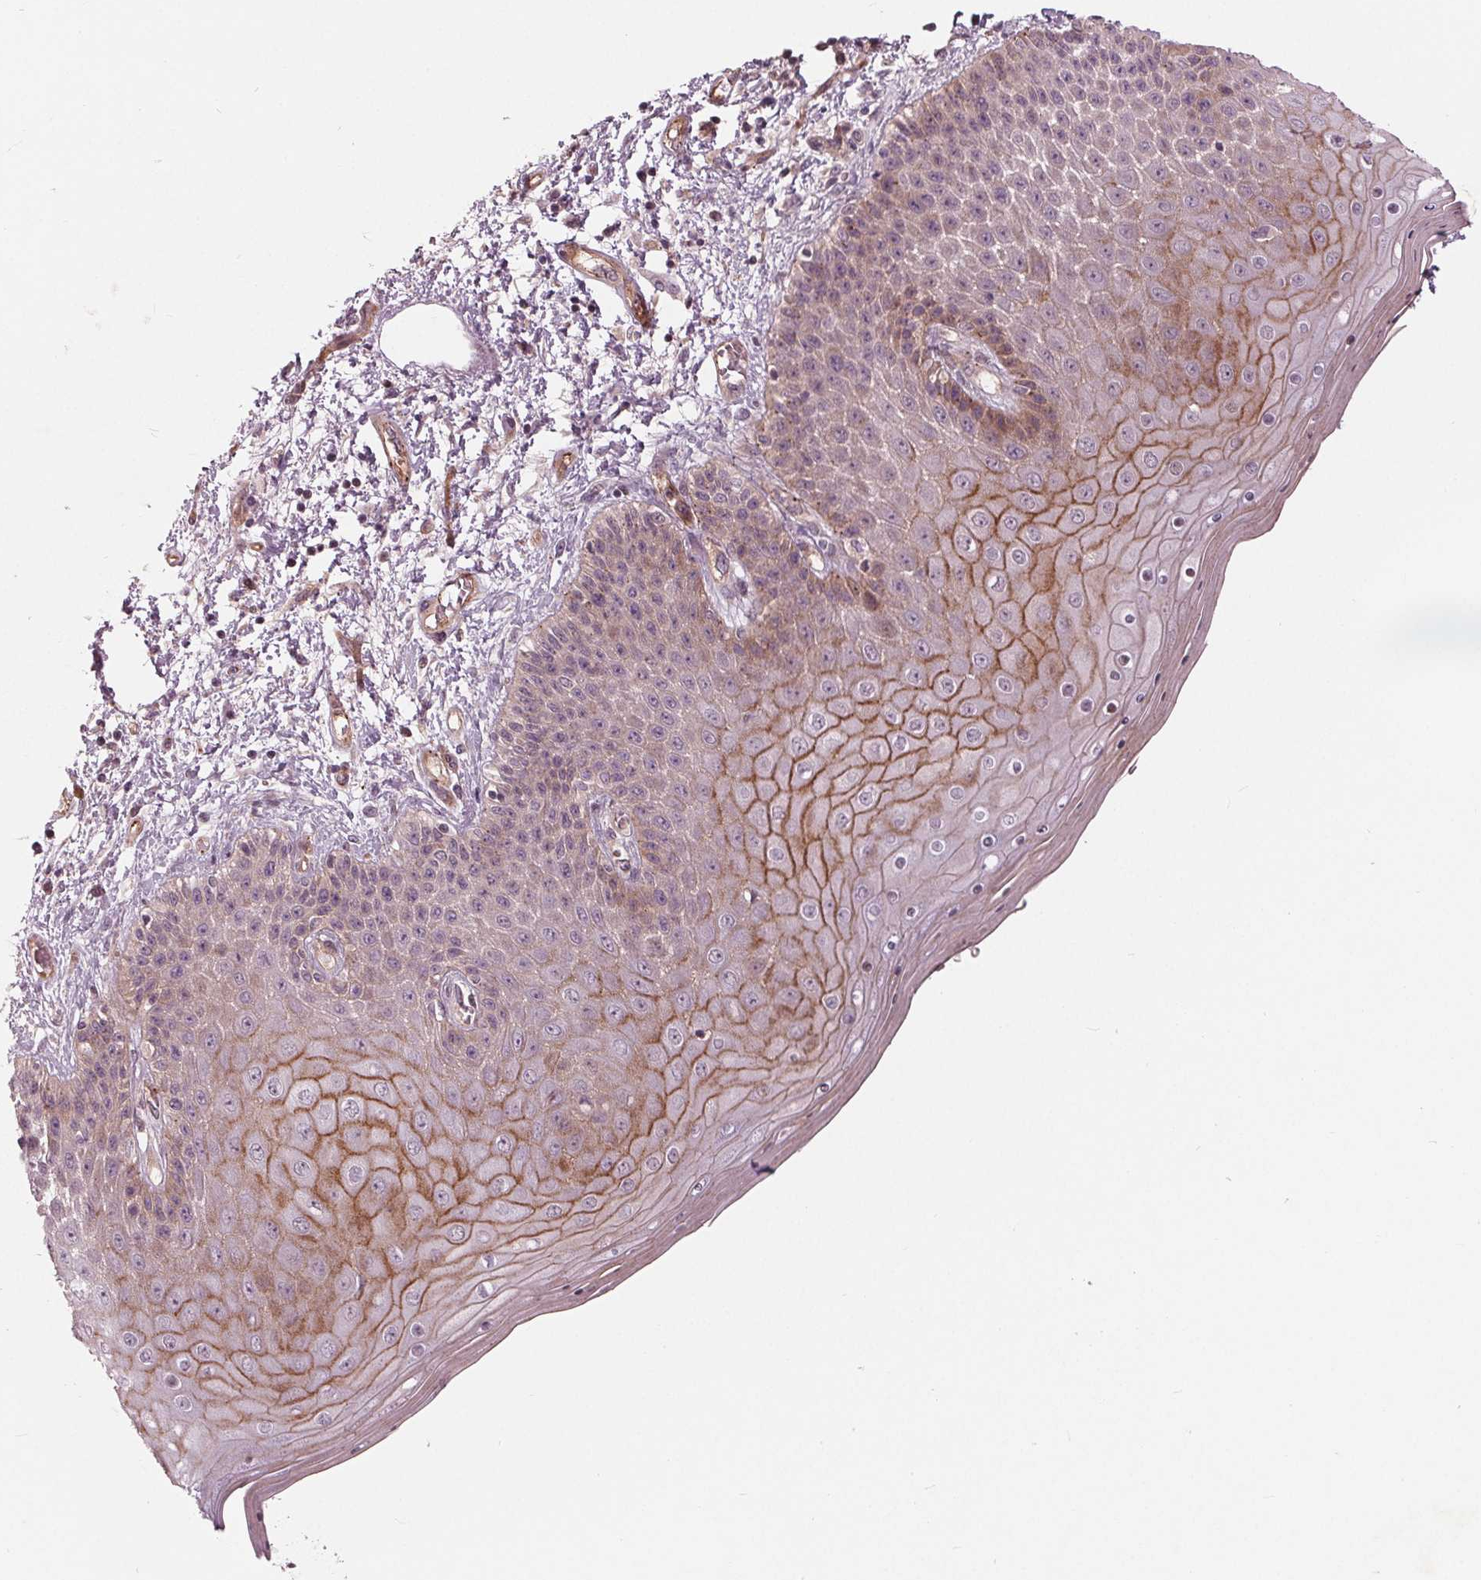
{"staining": {"intensity": "moderate", "quantity": ">75%", "location": "cytoplasmic/membranous"}, "tissue": "skin", "cell_type": "Epidermal cells", "image_type": "normal", "snomed": [{"axis": "morphology", "description": "Normal tissue, NOS"}, {"axis": "topography", "description": "Anal"}], "caption": "This micrograph displays normal skin stained with immunohistochemistry to label a protein in brown. The cytoplasmic/membranous of epidermal cells show moderate positivity for the protein. Nuclei are counter-stained blue.", "gene": "TXNIP", "patient": {"sex": "female", "age": 46}}